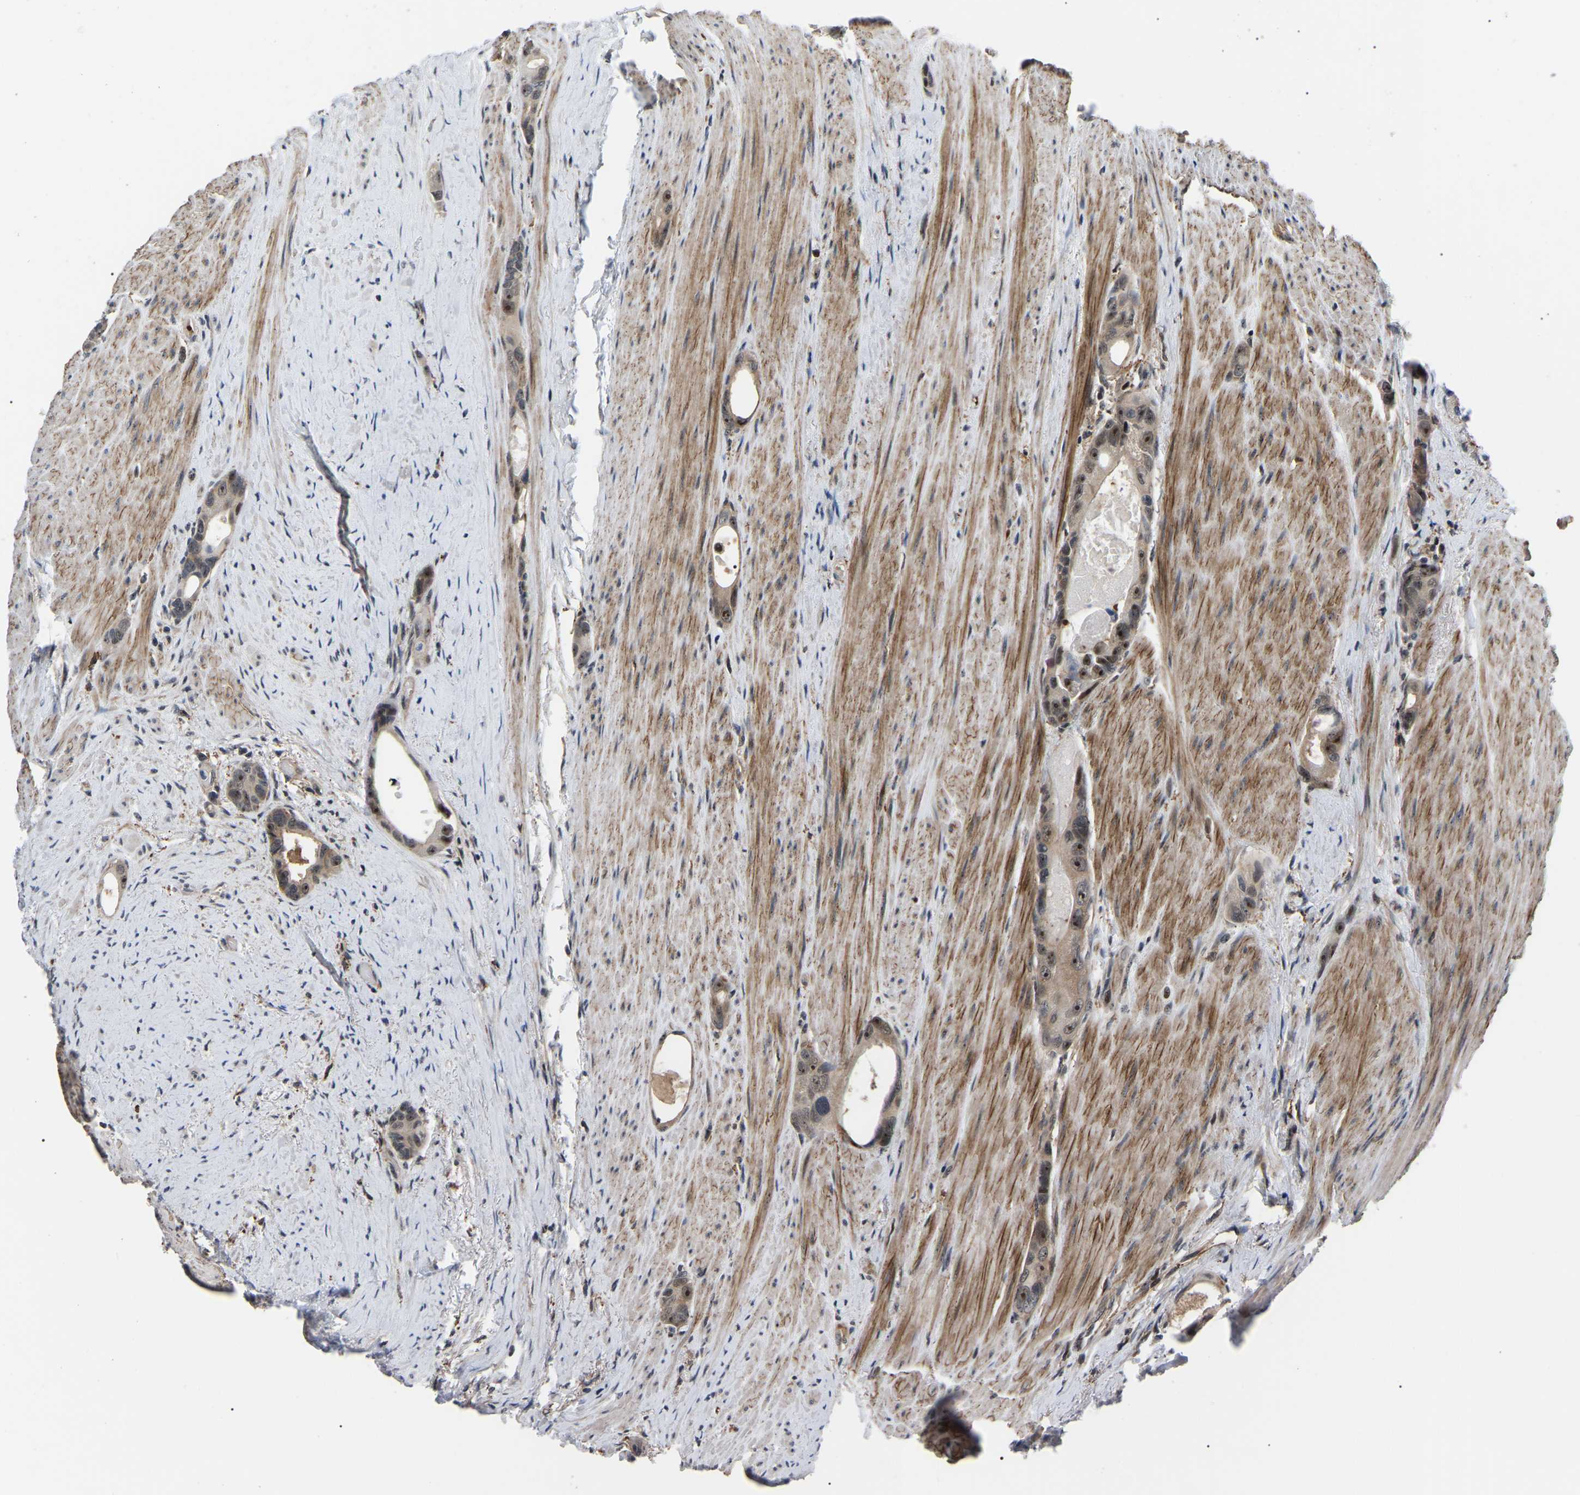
{"staining": {"intensity": "moderate", "quantity": ">75%", "location": "nuclear"}, "tissue": "colorectal cancer", "cell_type": "Tumor cells", "image_type": "cancer", "snomed": [{"axis": "morphology", "description": "Adenocarcinoma, NOS"}, {"axis": "topography", "description": "Rectum"}], "caption": "Brown immunohistochemical staining in colorectal adenocarcinoma exhibits moderate nuclear positivity in about >75% of tumor cells.", "gene": "RRP1B", "patient": {"sex": "male", "age": 51}}